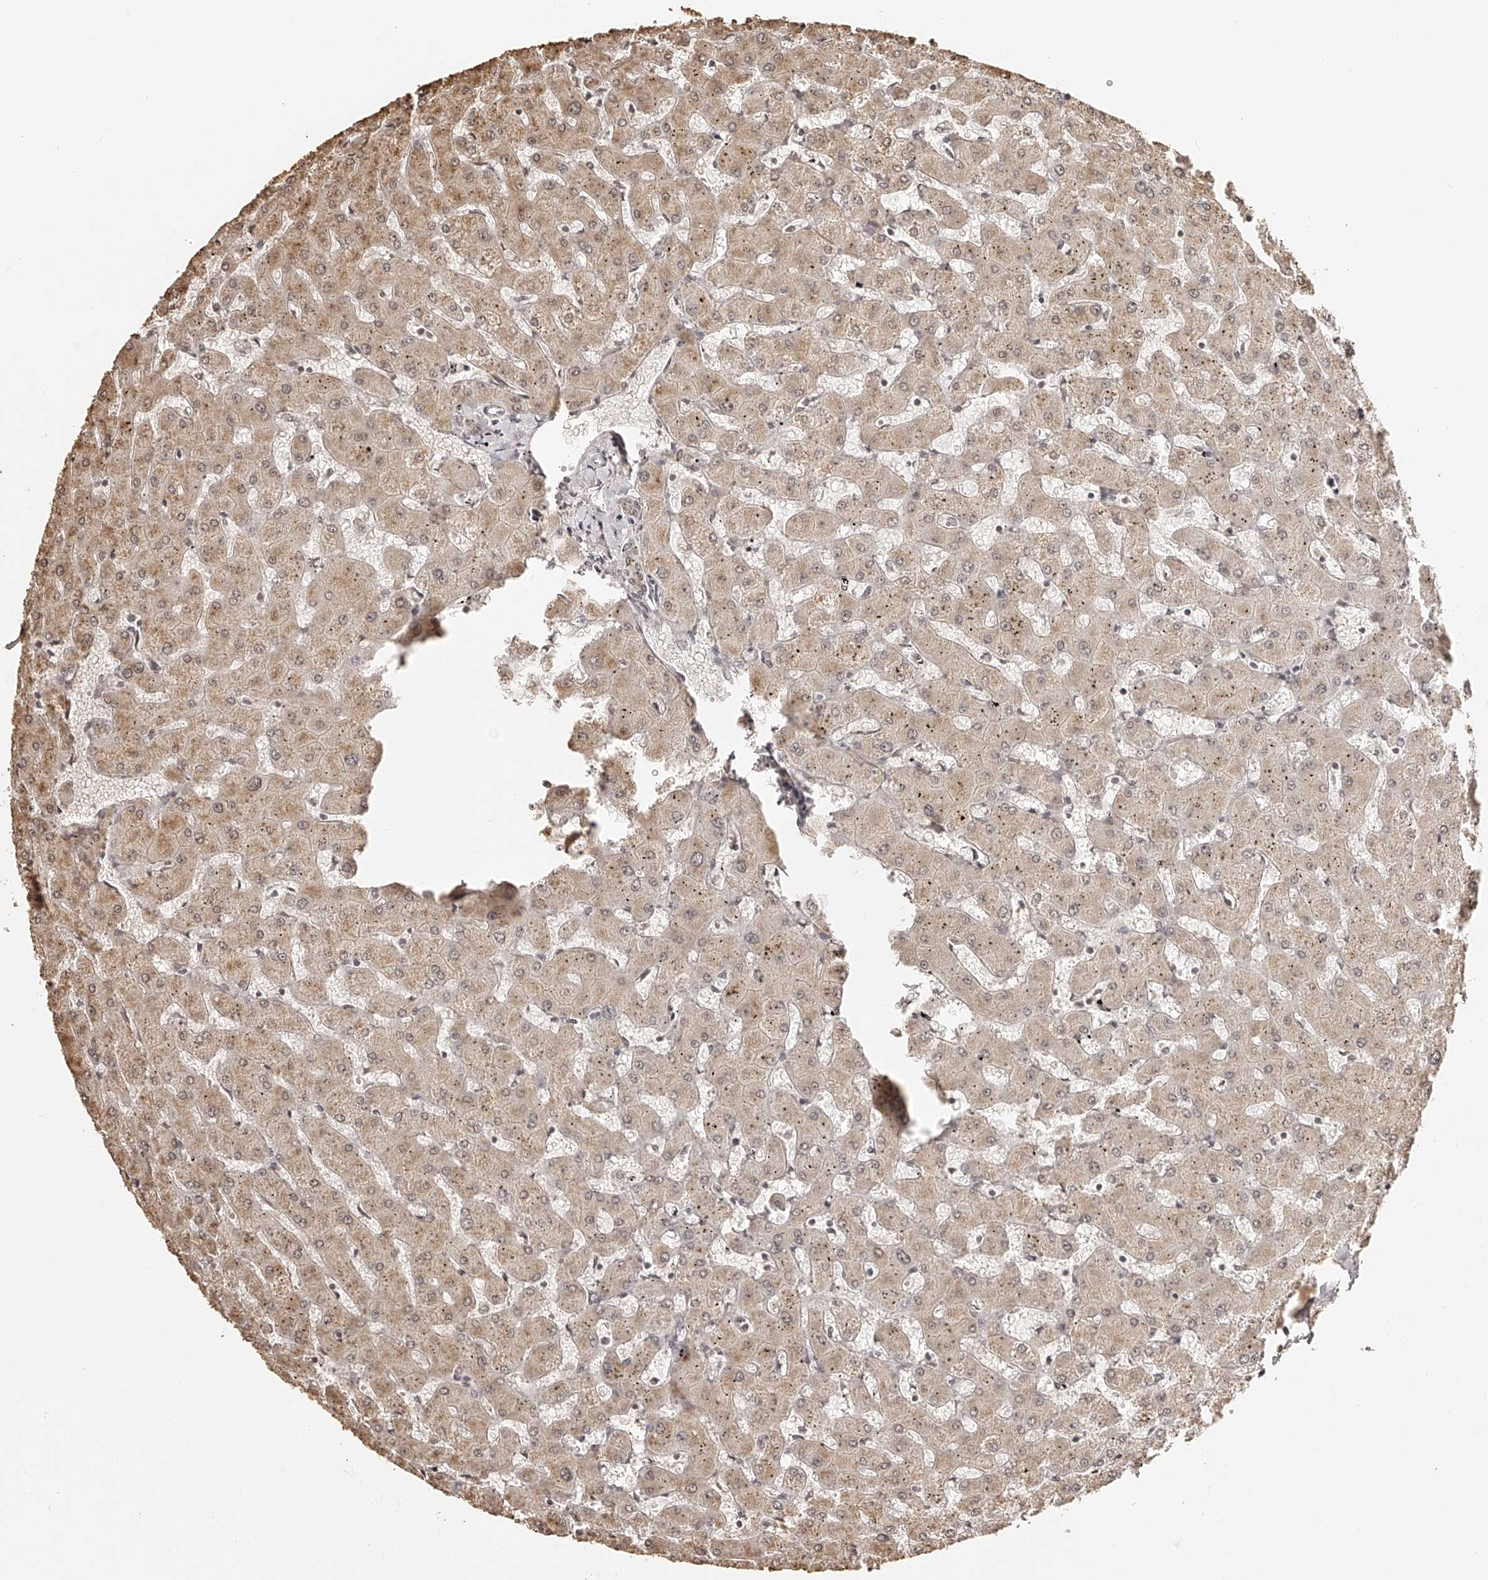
{"staining": {"intensity": "weak", "quantity": ">75%", "location": "nuclear"}, "tissue": "liver", "cell_type": "Cholangiocytes", "image_type": "normal", "snomed": [{"axis": "morphology", "description": "Normal tissue, NOS"}, {"axis": "topography", "description": "Liver"}], "caption": "This micrograph demonstrates immunohistochemistry staining of normal liver, with low weak nuclear staining in about >75% of cholangiocytes.", "gene": "ZNF503", "patient": {"sex": "female", "age": 63}}